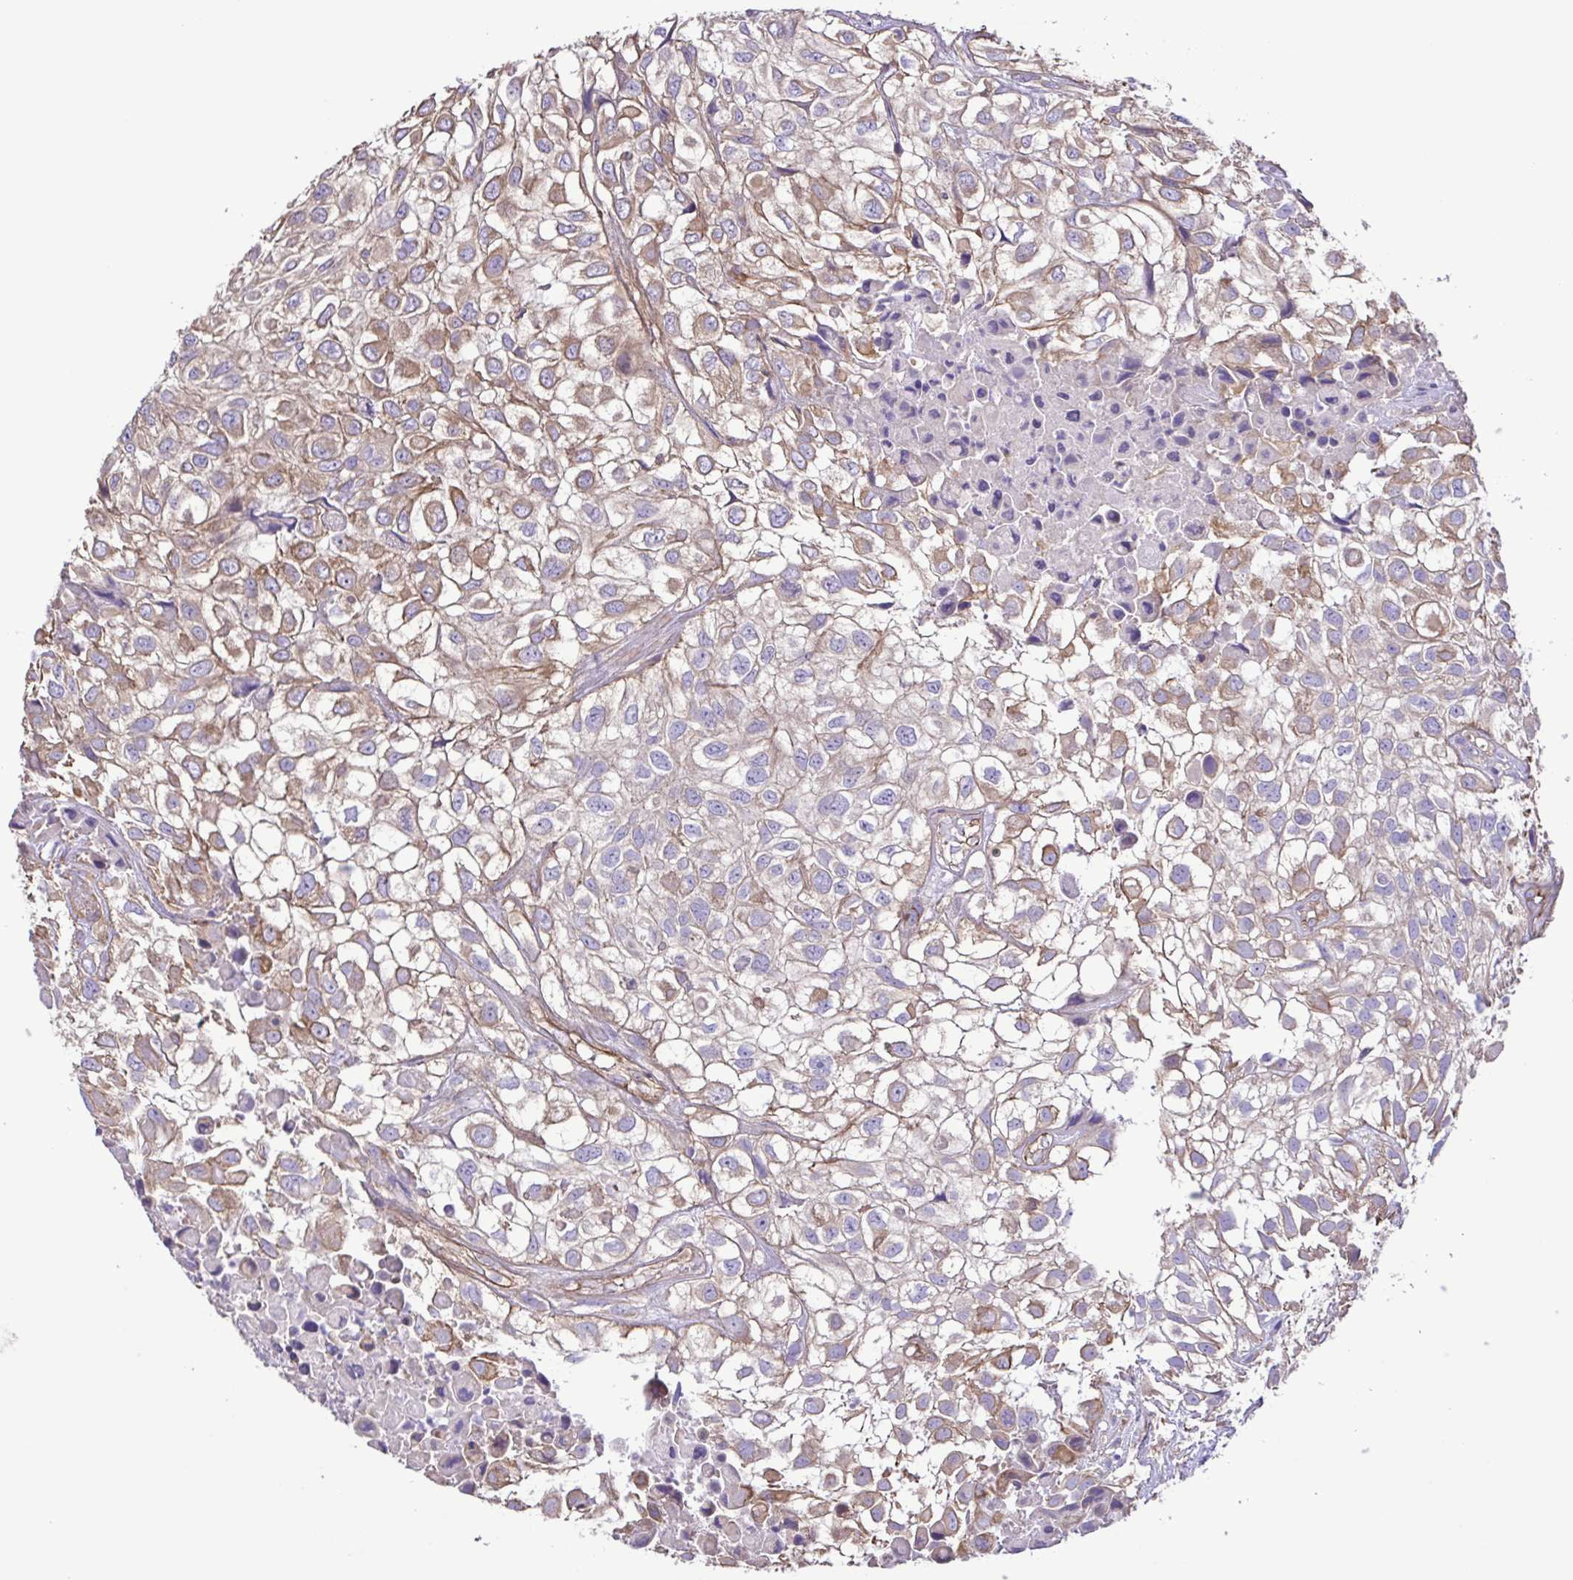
{"staining": {"intensity": "moderate", "quantity": "25%-75%", "location": "cytoplasmic/membranous"}, "tissue": "urothelial cancer", "cell_type": "Tumor cells", "image_type": "cancer", "snomed": [{"axis": "morphology", "description": "Urothelial carcinoma, High grade"}, {"axis": "topography", "description": "Urinary bladder"}], "caption": "Moderate cytoplasmic/membranous positivity is appreciated in about 25%-75% of tumor cells in urothelial carcinoma (high-grade).", "gene": "FLT1", "patient": {"sex": "male", "age": 56}}